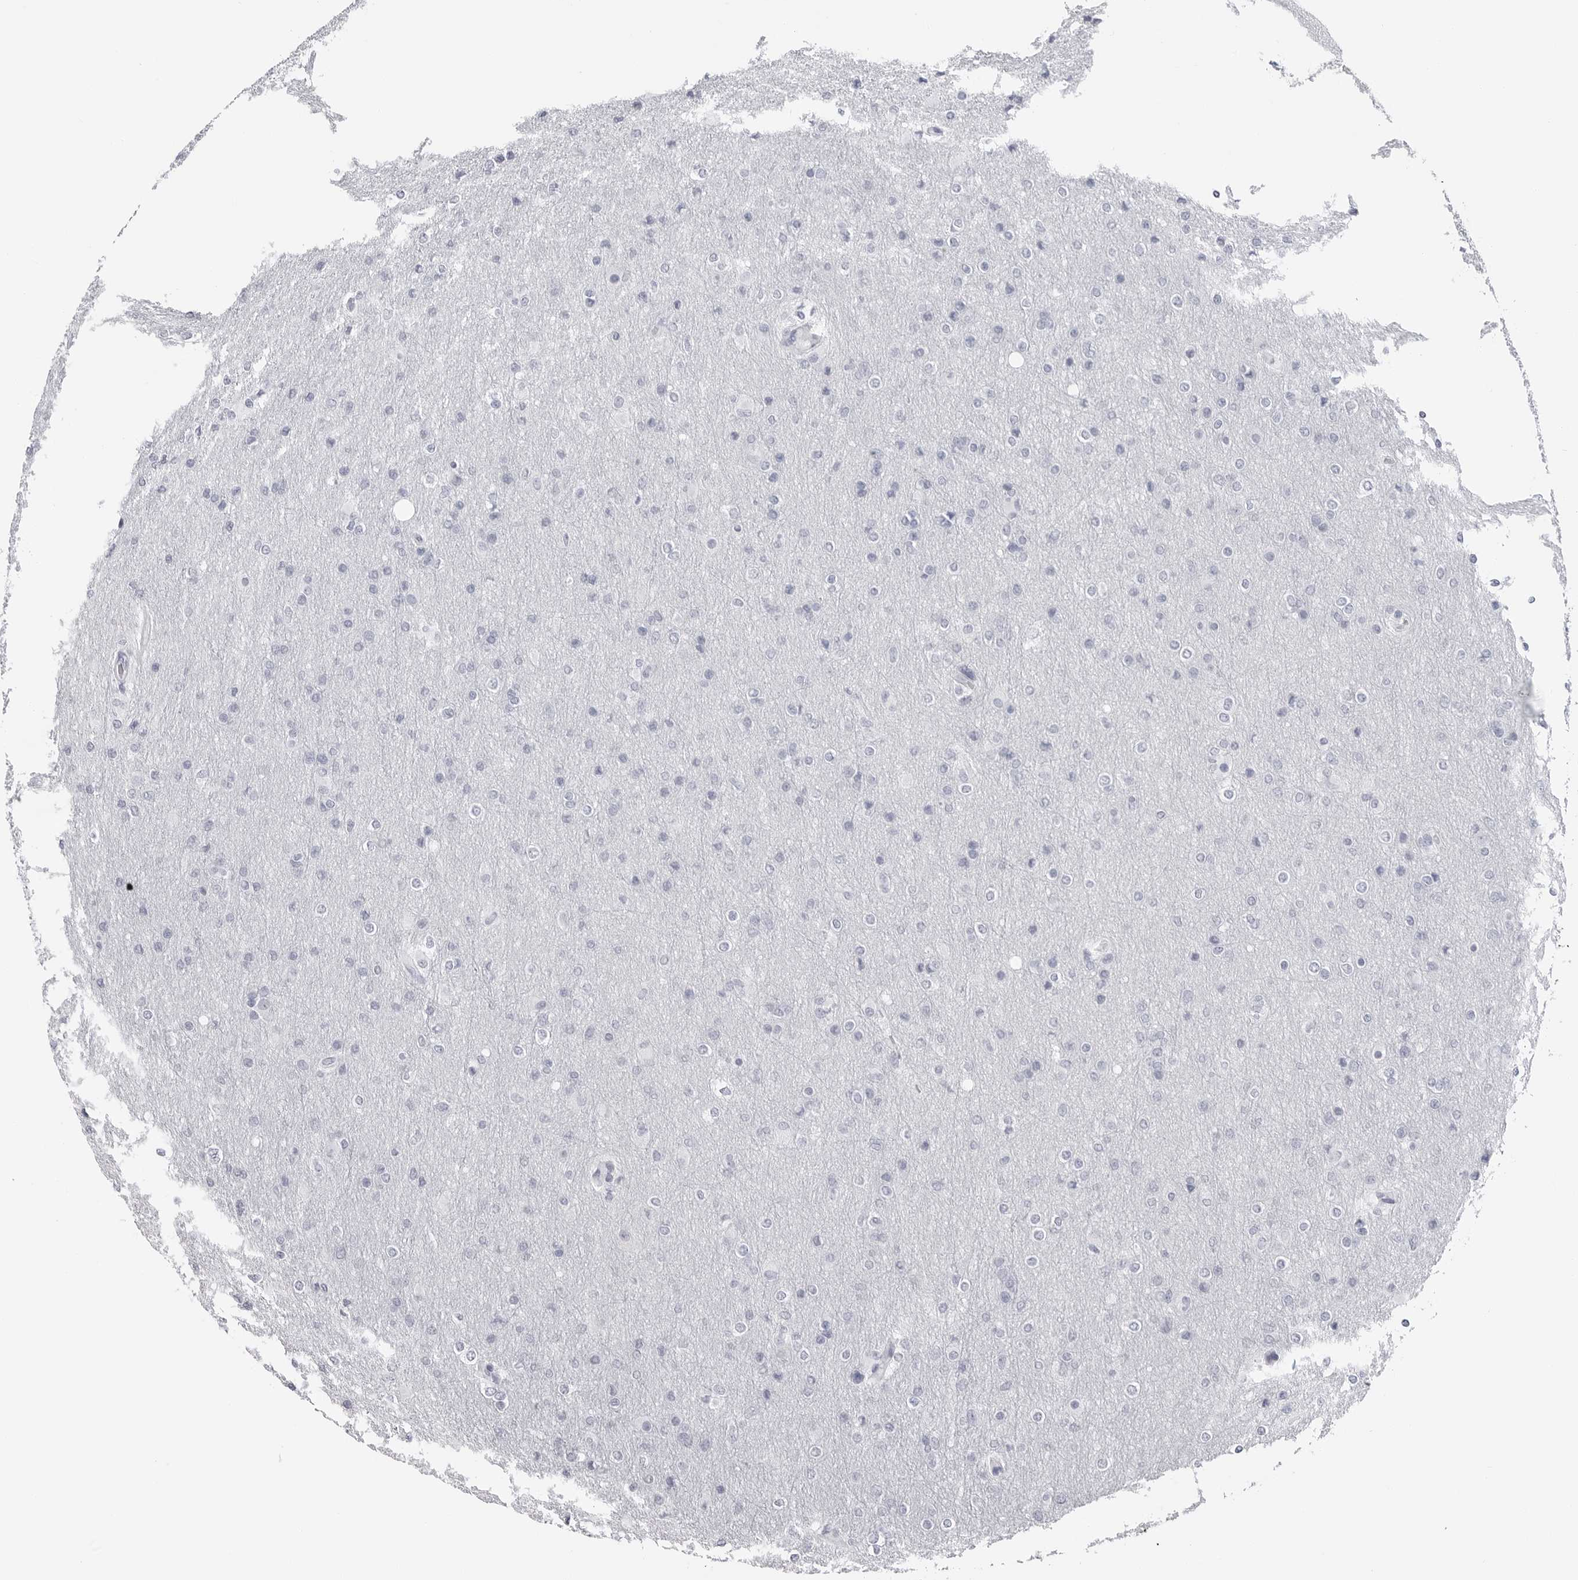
{"staining": {"intensity": "negative", "quantity": "none", "location": "none"}, "tissue": "glioma", "cell_type": "Tumor cells", "image_type": "cancer", "snomed": [{"axis": "morphology", "description": "Glioma, malignant, High grade"}, {"axis": "topography", "description": "Cerebral cortex"}], "caption": "High magnification brightfield microscopy of glioma stained with DAB (3,3'-diaminobenzidine) (brown) and counterstained with hematoxylin (blue): tumor cells show no significant expression.", "gene": "PGA3", "patient": {"sex": "female", "age": 36}}